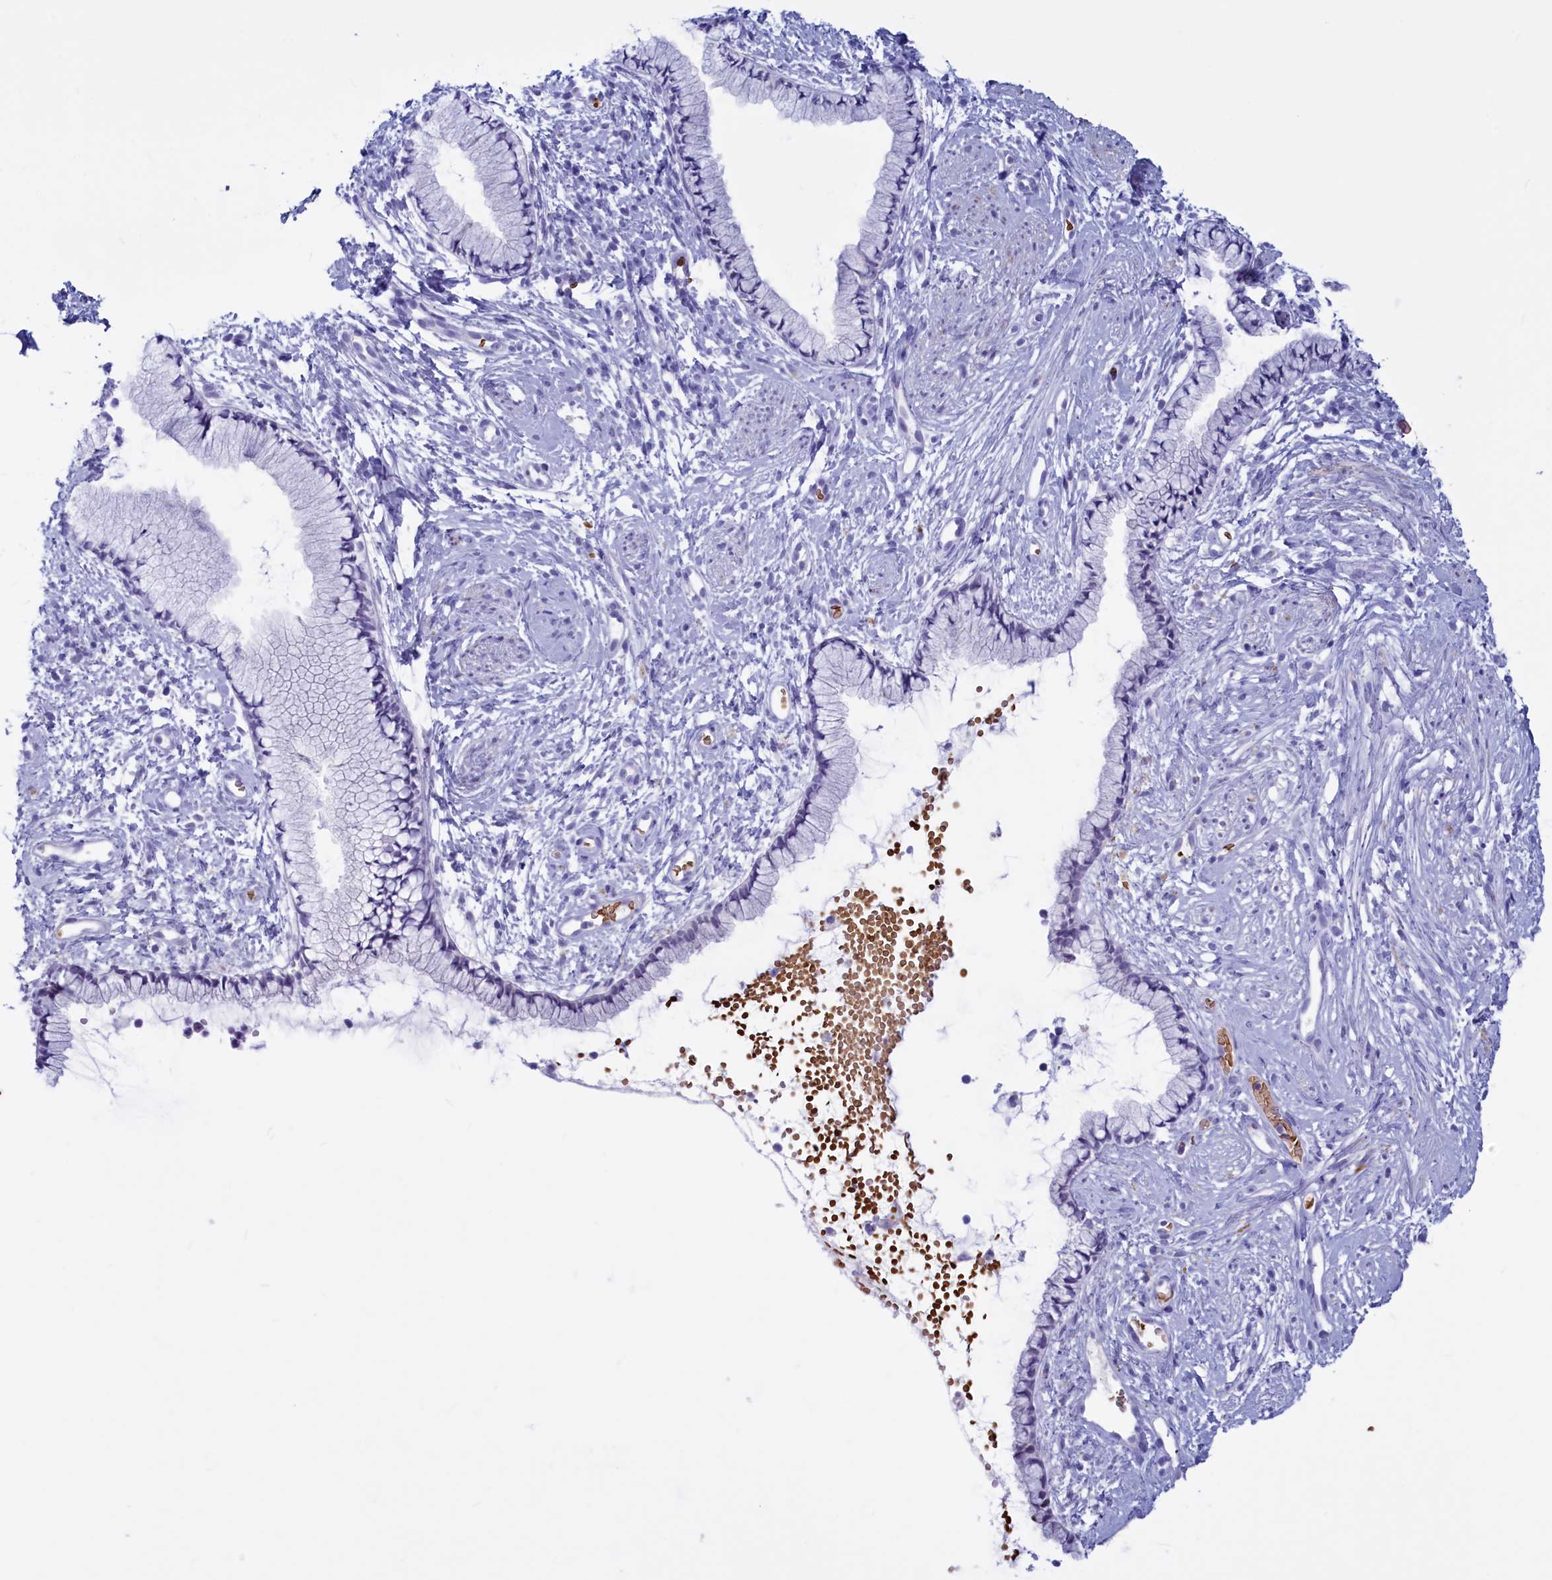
{"staining": {"intensity": "negative", "quantity": "none", "location": "none"}, "tissue": "cervix", "cell_type": "Glandular cells", "image_type": "normal", "snomed": [{"axis": "morphology", "description": "Normal tissue, NOS"}, {"axis": "topography", "description": "Cervix"}], "caption": "An immunohistochemistry histopathology image of unremarkable cervix is shown. There is no staining in glandular cells of cervix.", "gene": "GAPDHS", "patient": {"sex": "female", "age": 57}}